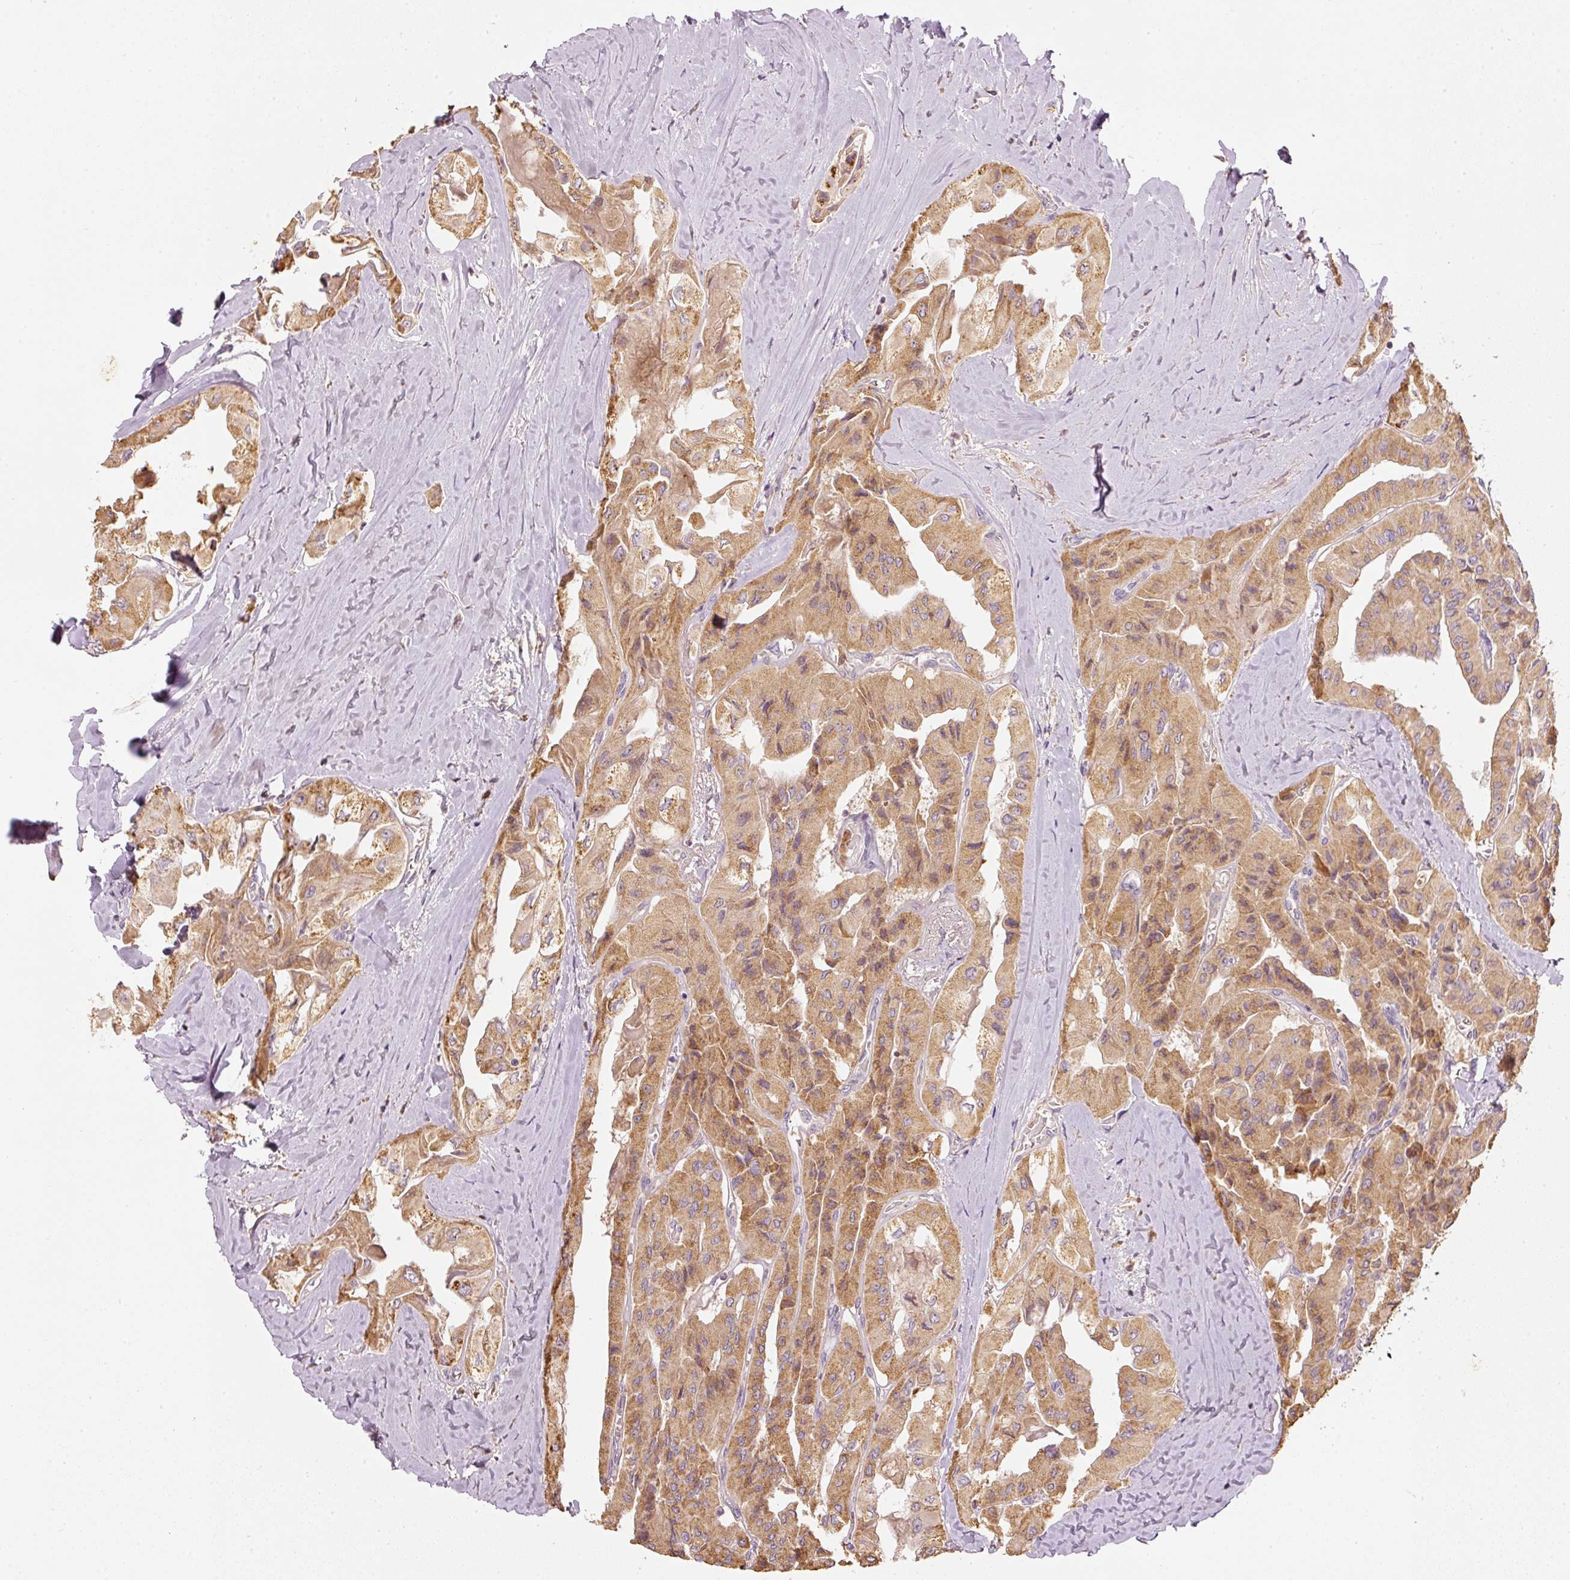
{"staining": {"intensity": "moderate", "quantity": ">75%", "location": "cytoplasmic/membranous"}, "tissue": "thyroid cancer", "cell_type": "Tumor cells", "image_type": "cancer", "snomed": [{"axis": "morphology", "description": "Normal tissue, NOS"}, {"axis": "morphology", "description": "Papillary adenocarcinoma, NOS"}, {"axis": "topography", "description": "Thyroid gland"}], "caption": "Immunohistochemistry (DAB (3,3'-diaminobenzidine)) staining of thyroid cancer (papillary adenocarcinoma) reveals moderate cytoplasmic/membranous protein staining in approximately >75% of tumor cells.", "gene": "PSENEN", "patient": {"sex": "female", "age": 59}}